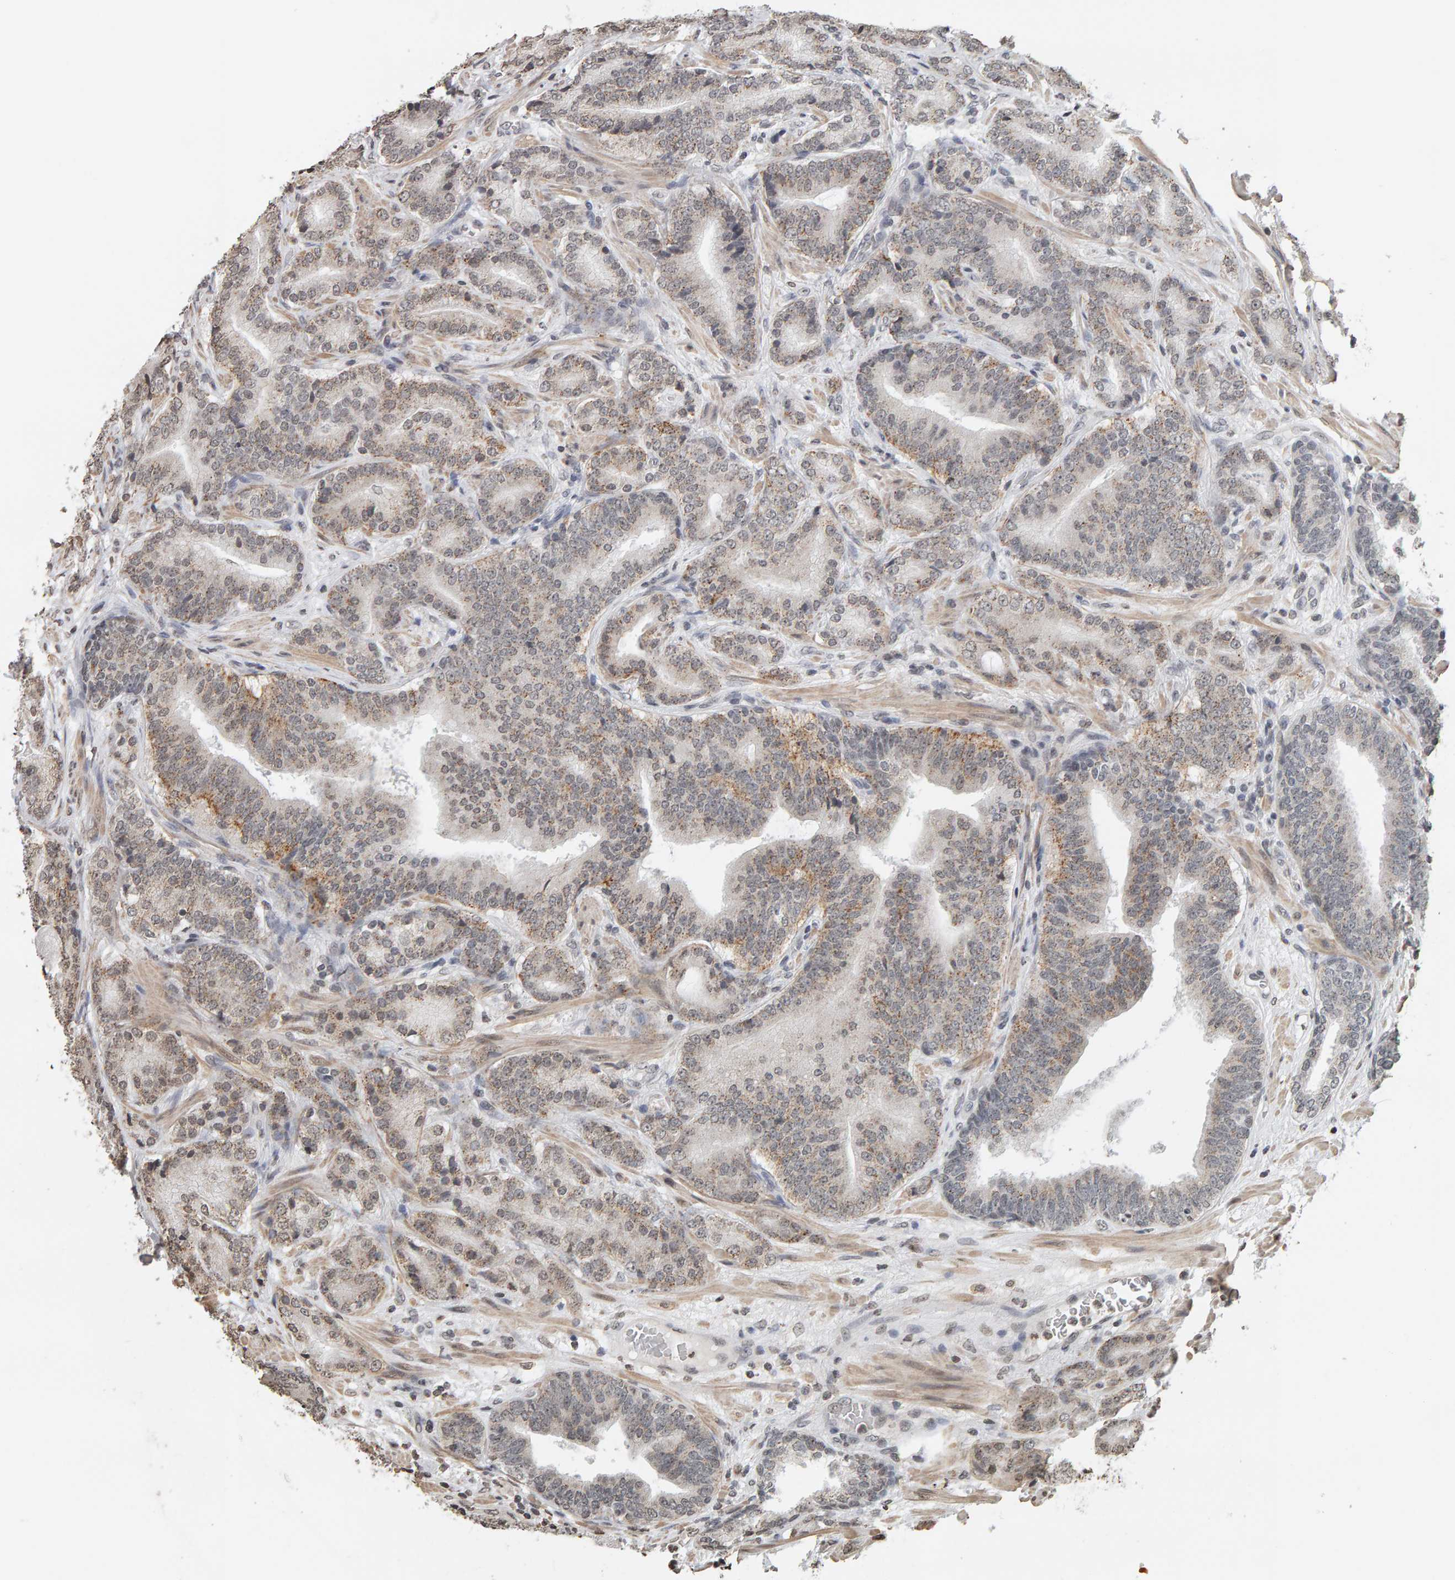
{"staining": {"intensity": "weak", "quantity": "25%-75%", "location": "cytoplasmic/membranous"}, "tissue": "prostate cancer", "cell_type": "Tumor cells", "image_type": "cancer", "snomed": [{"axis": "morphology", "description": "Adenocarcinoma, High grade"}, {"axis": "topography", "description": "Prostate"}], "caption": "Human prostate adenocarcinoma (high-grade) stained with a protein marker displays weak staining in tumor cells.", "gene": "AFF4", "patient": {"sex": "male", "age": 55}}